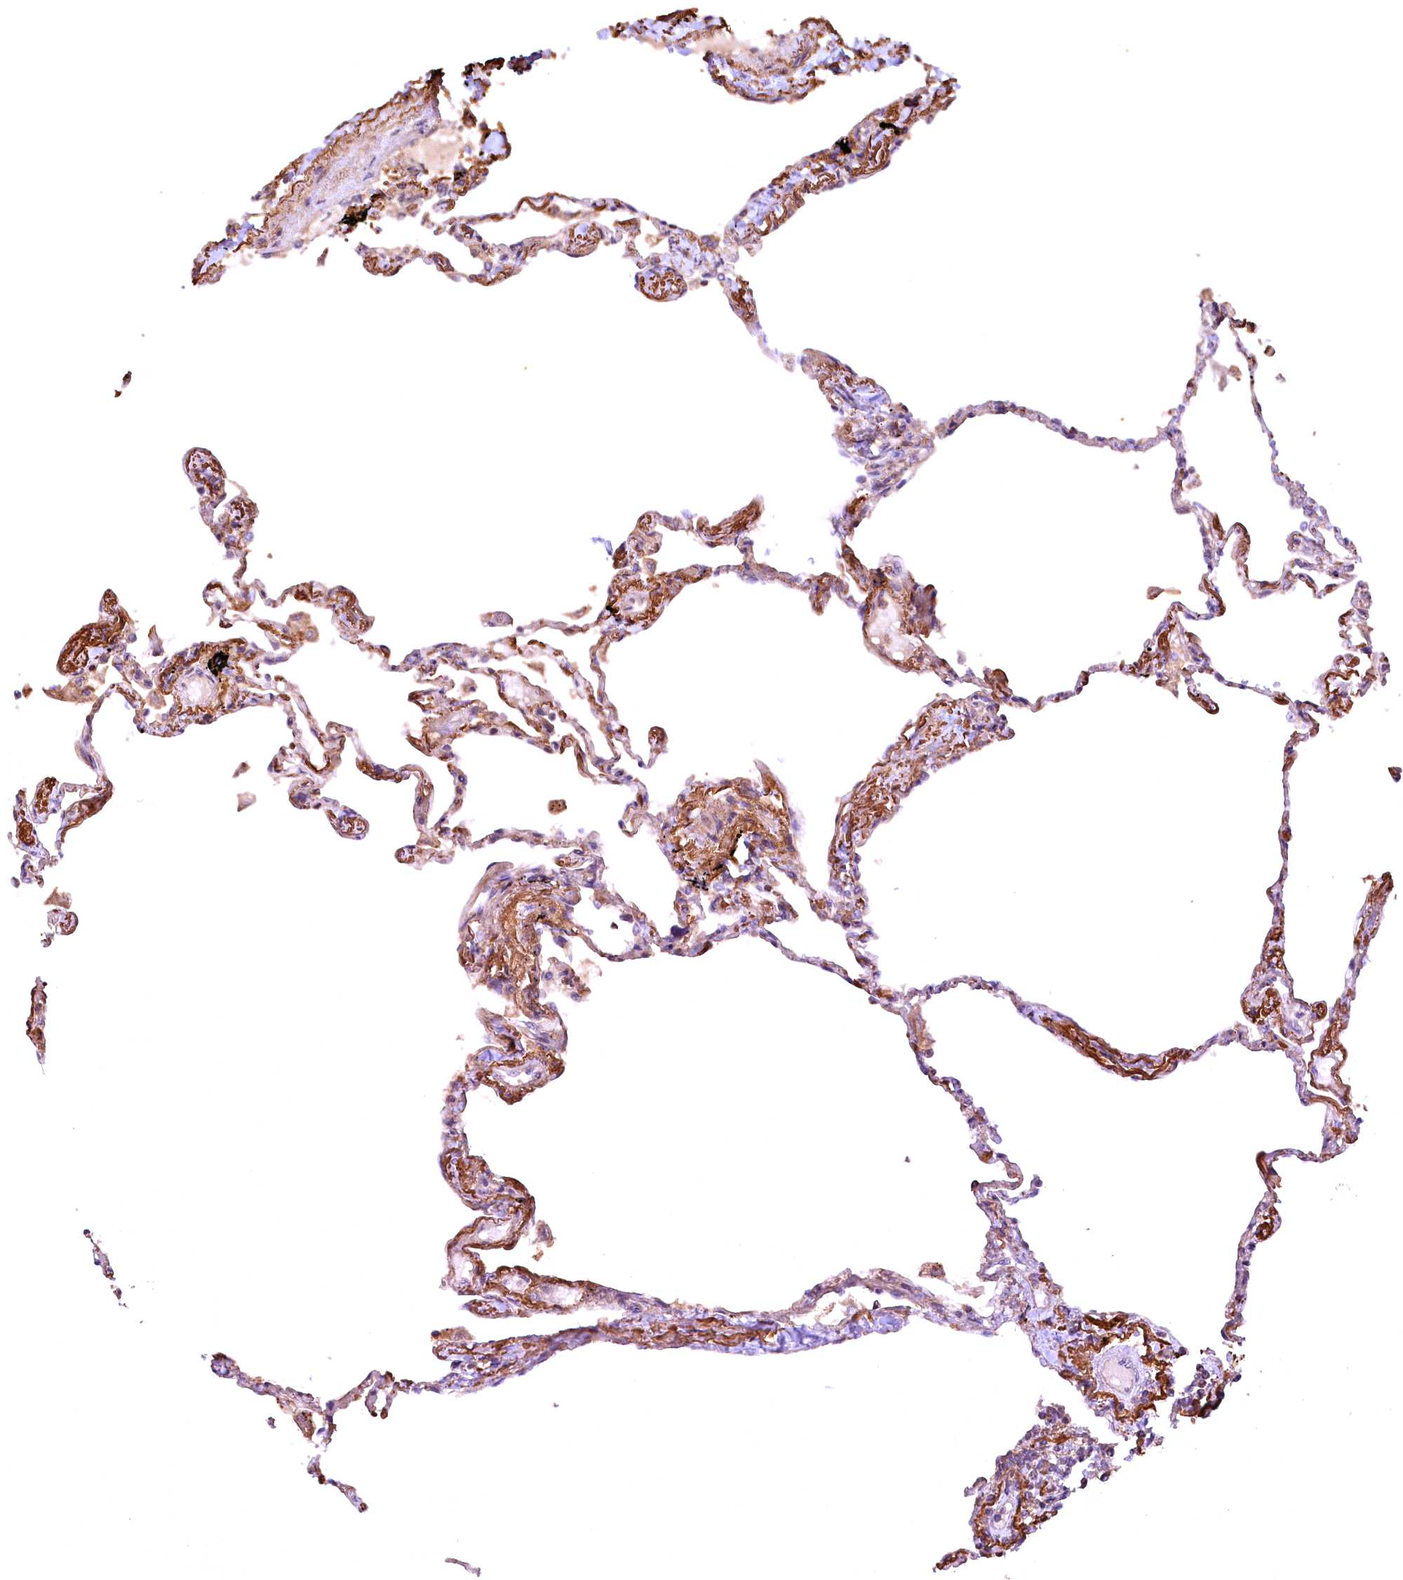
{"staining": {"intensity": "moderate", "quantity": ">75%", "location": "cytoplasmic/membranous"}, "tissue": "lung", "cell_type": "Alveolar cells", "image_type": "normal", "snomed": [{"axis": "morphology", "description": "Normal tissue, NOS"}, {"axis": "topography", "description": "Lung"}], "caption": "Brown immunohistochemical staining in benign human lung displays moderate cytoplasmic/membranous positivity in approximately >75% of alveolar cells. The protein of interest is stained brown, and the nuclei are stained in blue (DAB (3,3'-diaminobenzidine) IHC with brightfield microscopy, high magnification).", "gene": "FUZ", "patient": {"sex": "female", "age": 67}}